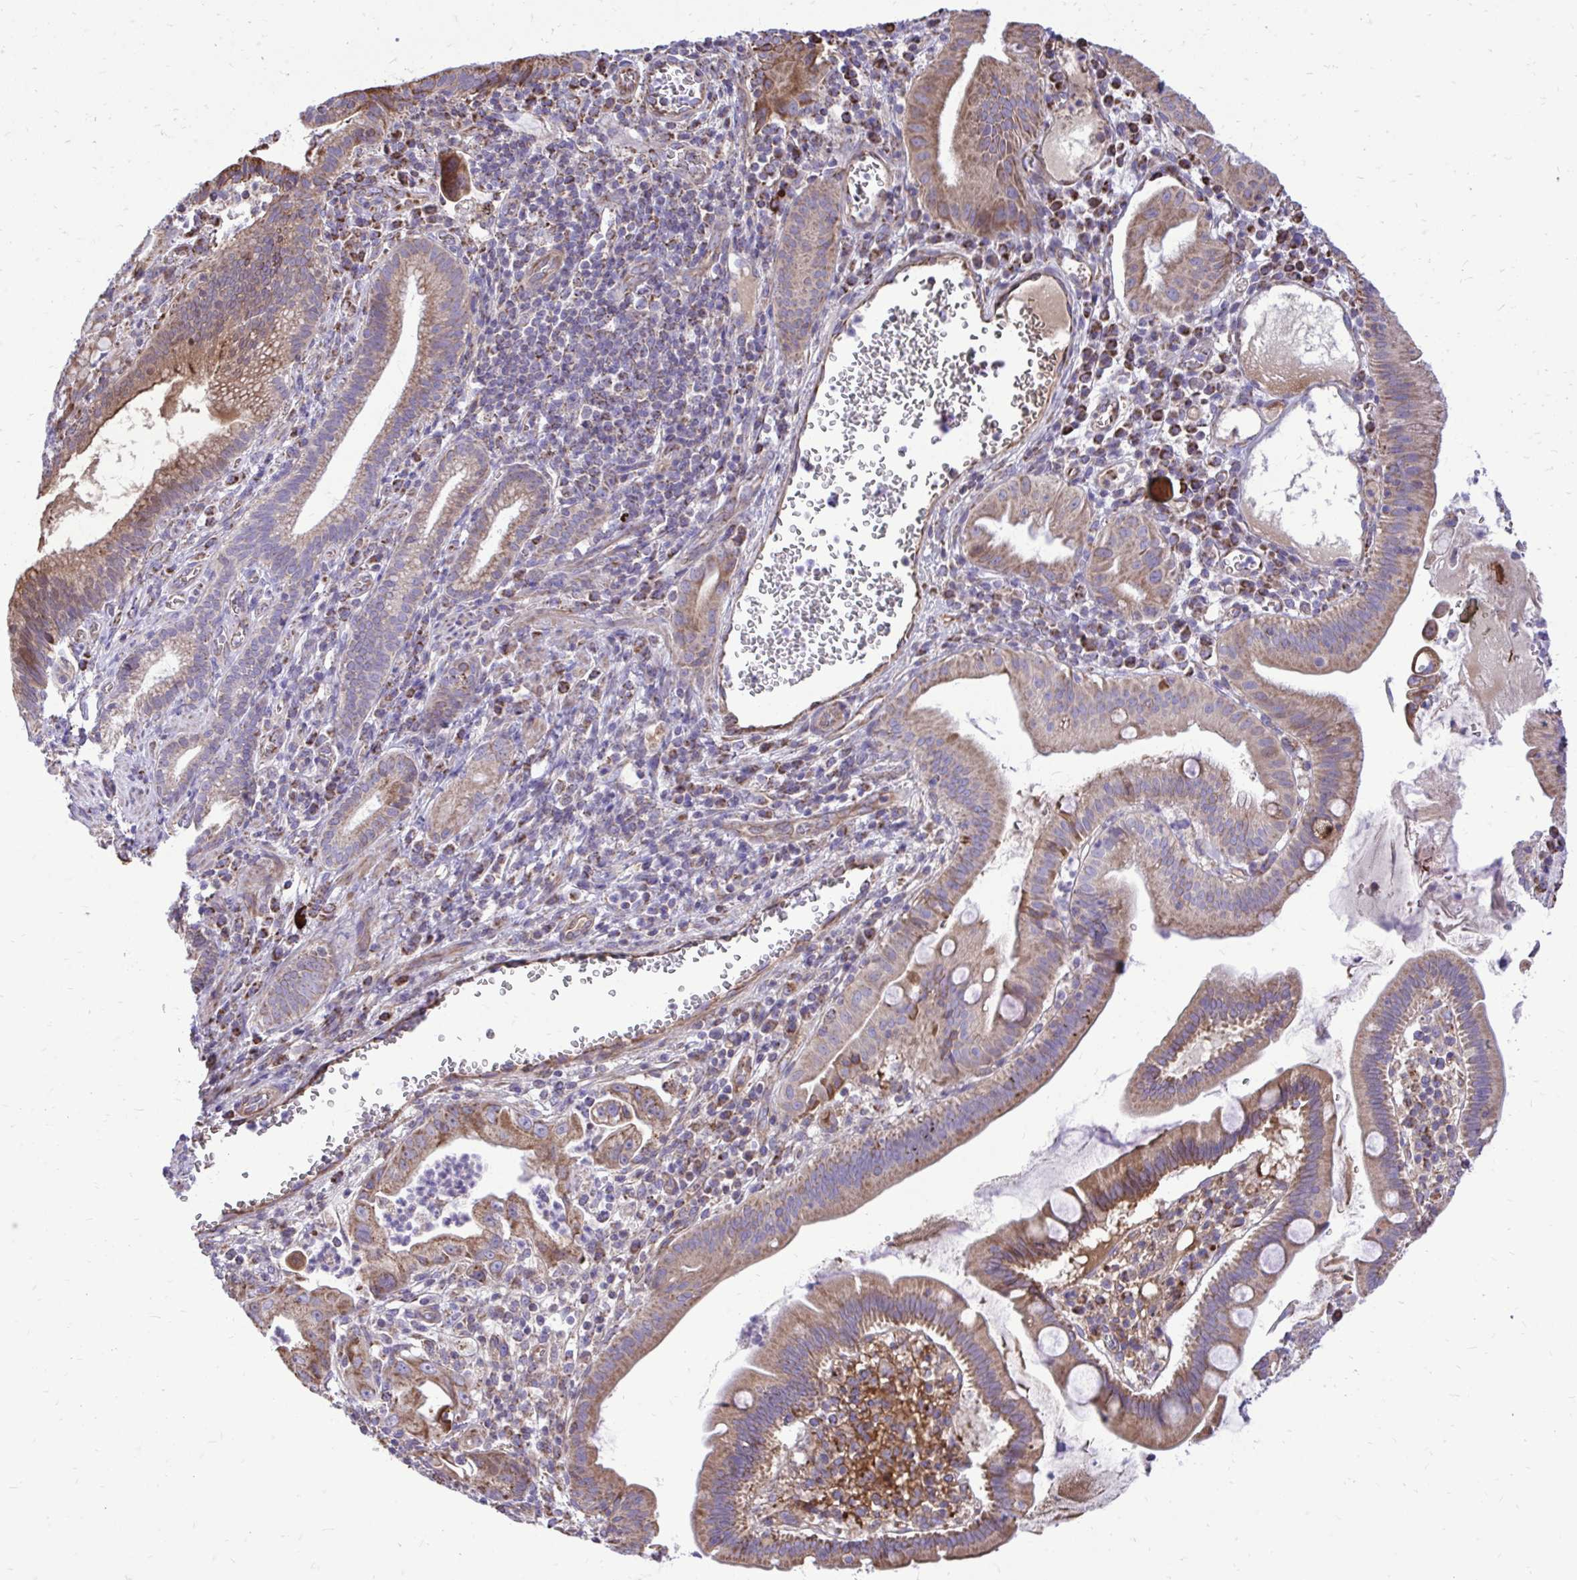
{"staining": {"intensity": "moderate", "quantity": "25%-75%", "location": "cytoplasmic/membranous"}, "tissue": "pancreatic cancer", "cell_type": "Tumor cells", "image_type": "cancer", "snomed": [{"axis": "morphology", "description": "Adenocarcinoma, NOS"}, {"axis": "topography", "description": "Pancreas"}], "caption": "Pancreatic cancer (adenocarcinoma) tissue displays moderate cytoplasmic/membranous staining in about 25%-75% of tumor cells, visualized by immunohistochemistry. (brown staining indicates protein expression, while blue staining denotes nuclei).", "gene": "ATP13A2", "patient": {"sex": "male", "age": 68}}